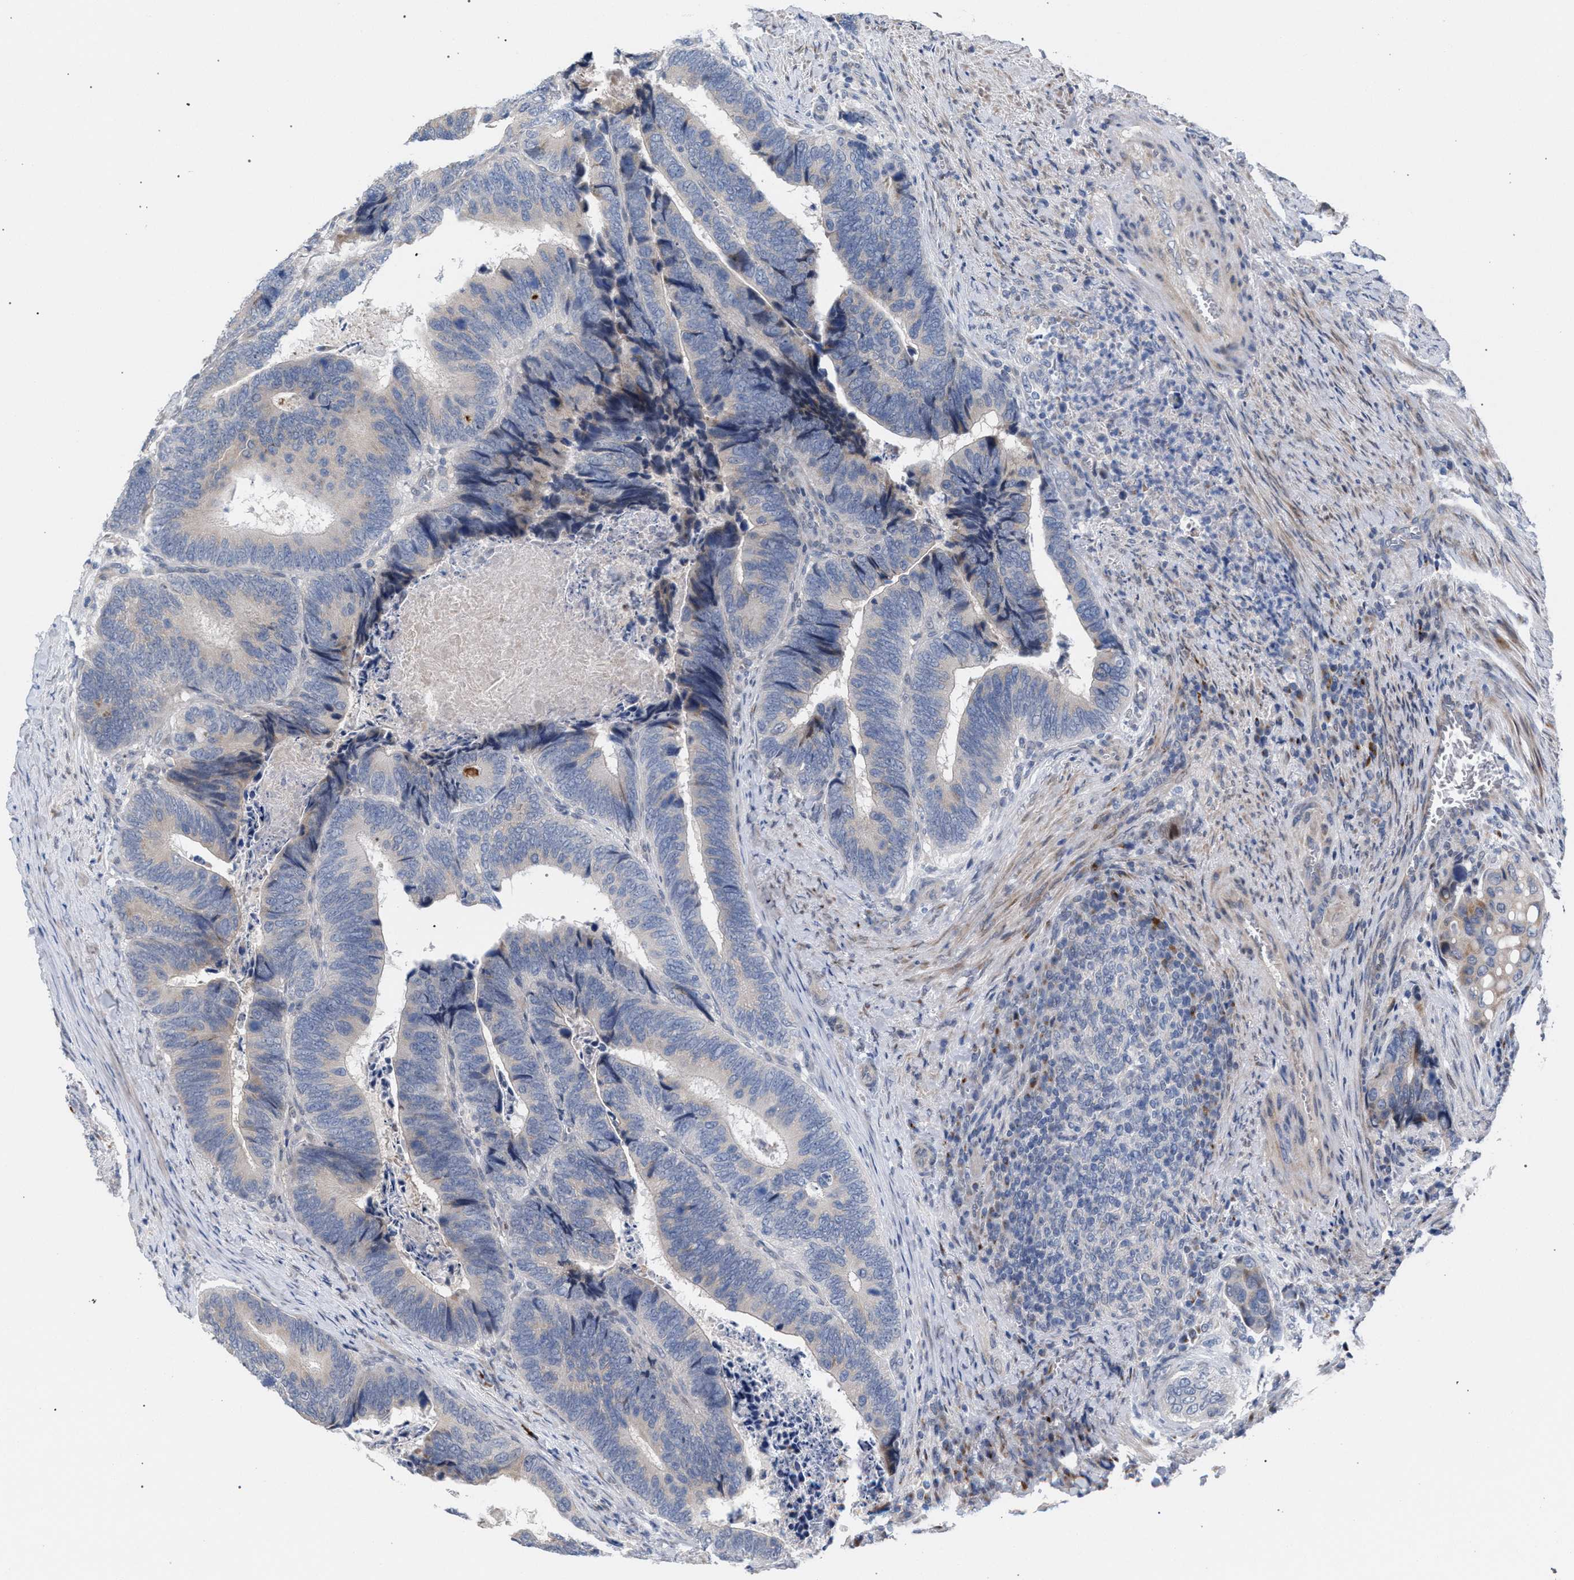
{"staining": {"intensity": "weak", "quantity": "<25%", "location": "cytoplasmic/membranous"}, "tissue": "colorectal cancer", "cell_type": "Tumor cells", "image_type": "cancer", "snomed": [{"axis": "morphology", "description": "Adenocarcinoma, NOS"}, {"axis": "topography", "description": "Colon"}], "caption": "Histopathology image shows no protein expression in tumor cells of colorectal cancer (adenocarcinoma) tissue.", "gene": "RNF135", "patient": {"sex": "male", "age": 72}}